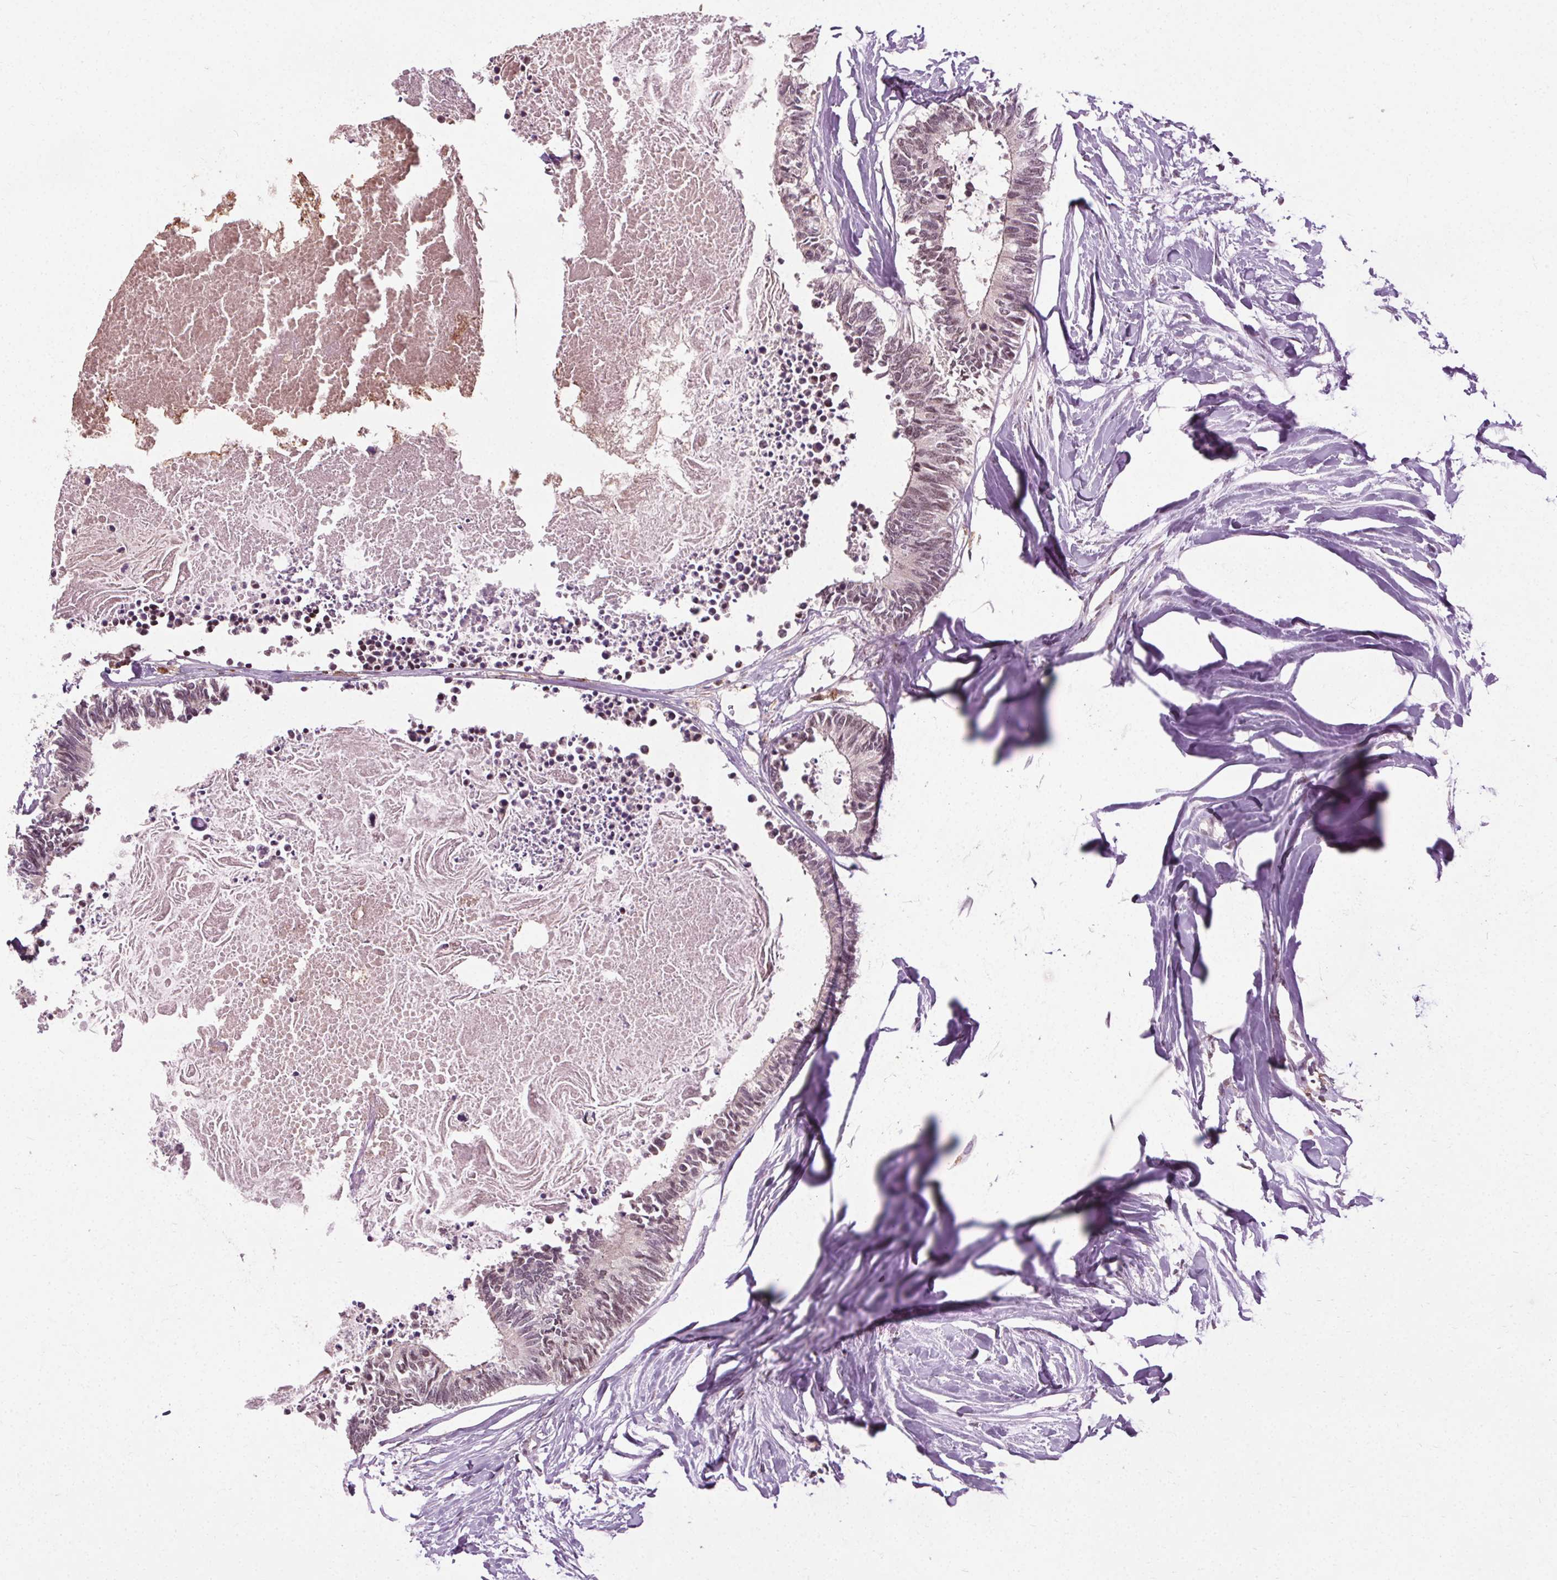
{"staining": {"intensity": "weak", "quantity": "25%-75%", "location": "nuclear"}, "tissue": "colorectal cancer", "cell_type": "Tumor cells", "image_type": "cancer", "snomed": [{"axis": "morphology", "description": "Adenocarcinoma, NOS"}, {"axis": "topography", "description": "Colon"}, {"axis": "topography", "description": "Rectum"}], "caption": "Immunohistochemistry (IHC) micrograph of human colorectal adenocarcinoma stained for a protein (brown), which demonstrates low levels of weak nuclear expression in approximately 25%-75% of tumor cells.", "gene": "MED6", "patient": {"sex": "male", "age": 57}}